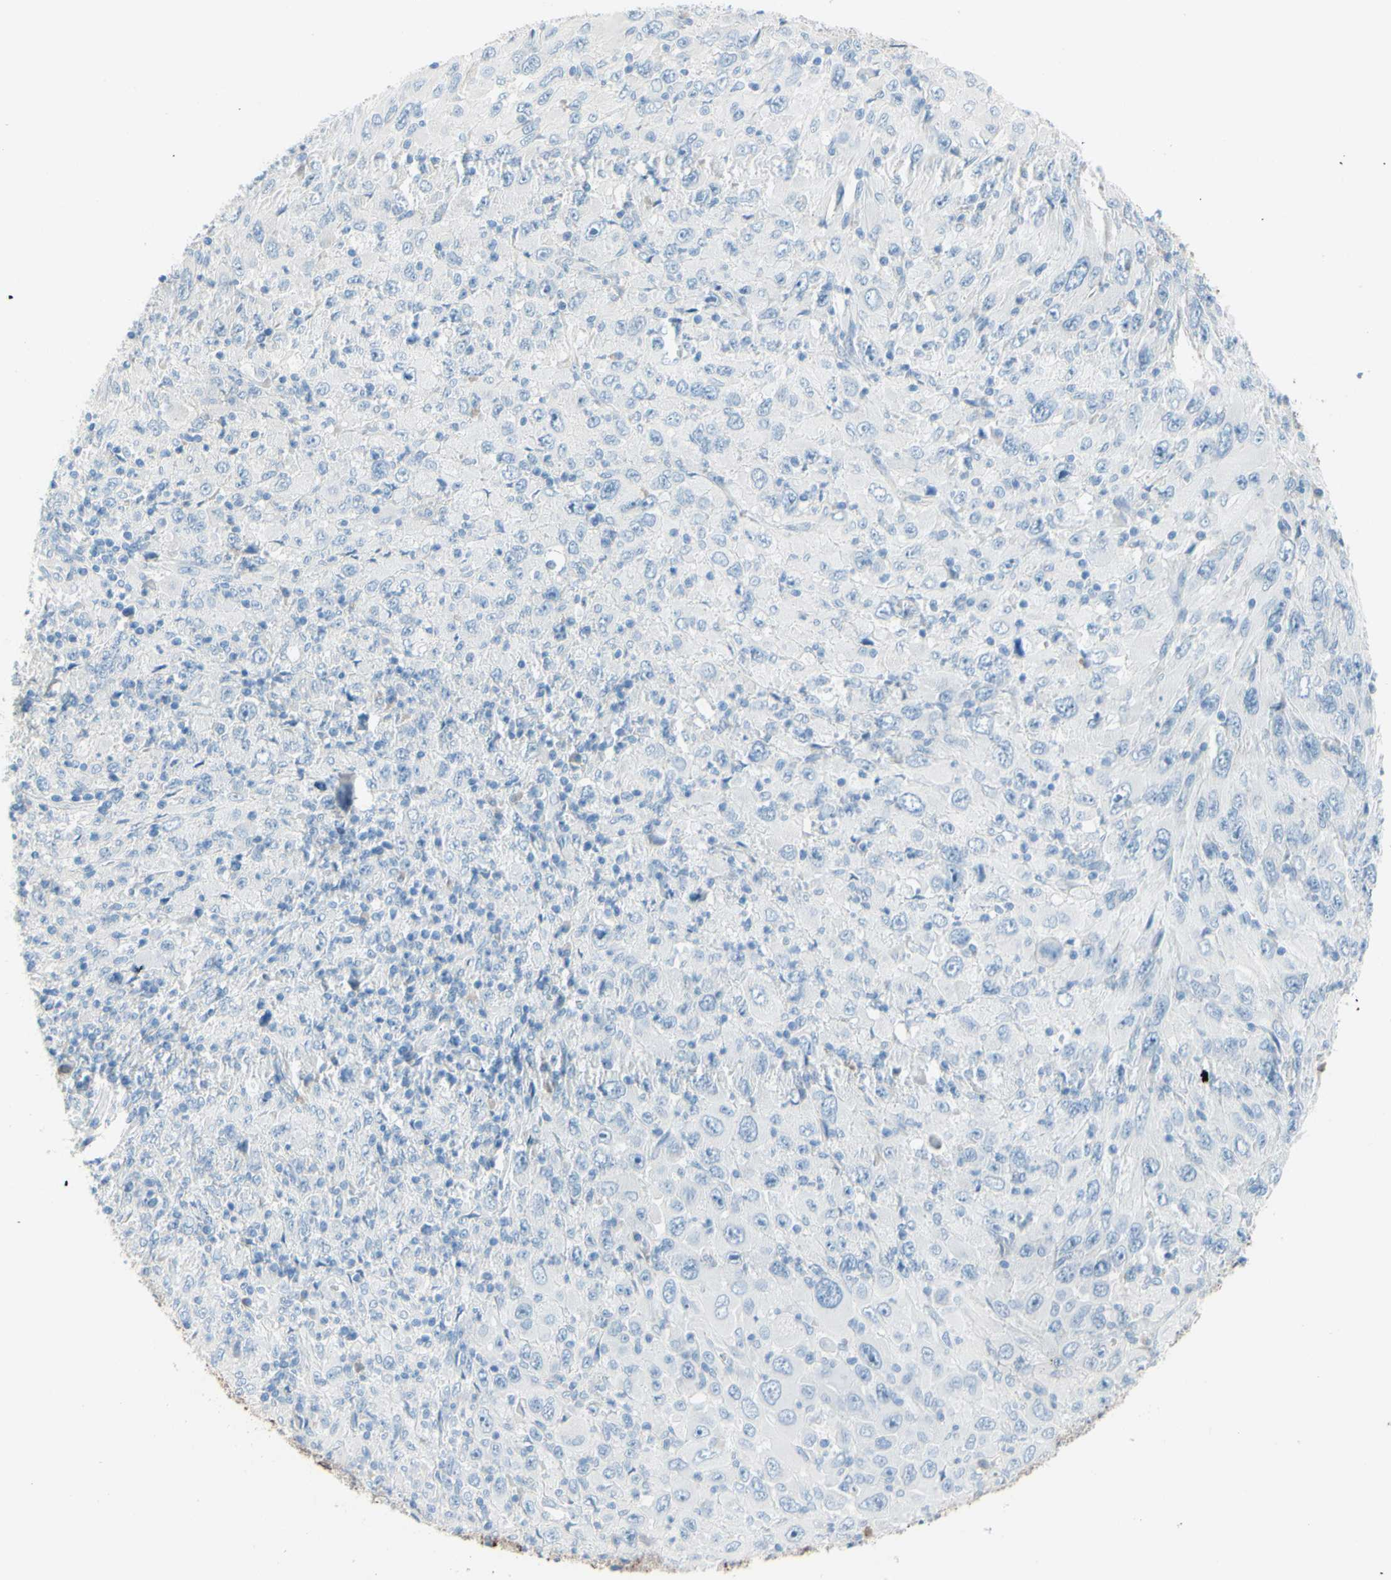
{"staining": {"intensity": "negative", "quantity": "none", "location": "none"}, "tissue": "melanoma", "cell_type": "Tumor cells", "image_type": "cancer", "snomed": [{"axis": "morphology", "description": "Malignant melanoma, Metastatic site"}, {"axis": "topography", "description": "Skin"}], "caption": "High magnification brightfield microscopy of melanoma stained with DAB (brown) and counterstained with hematoxylin (blue): tumor cells show no significant positivity.", "gene": "DCT", "patient": {"sex": "female", "age": 56}}